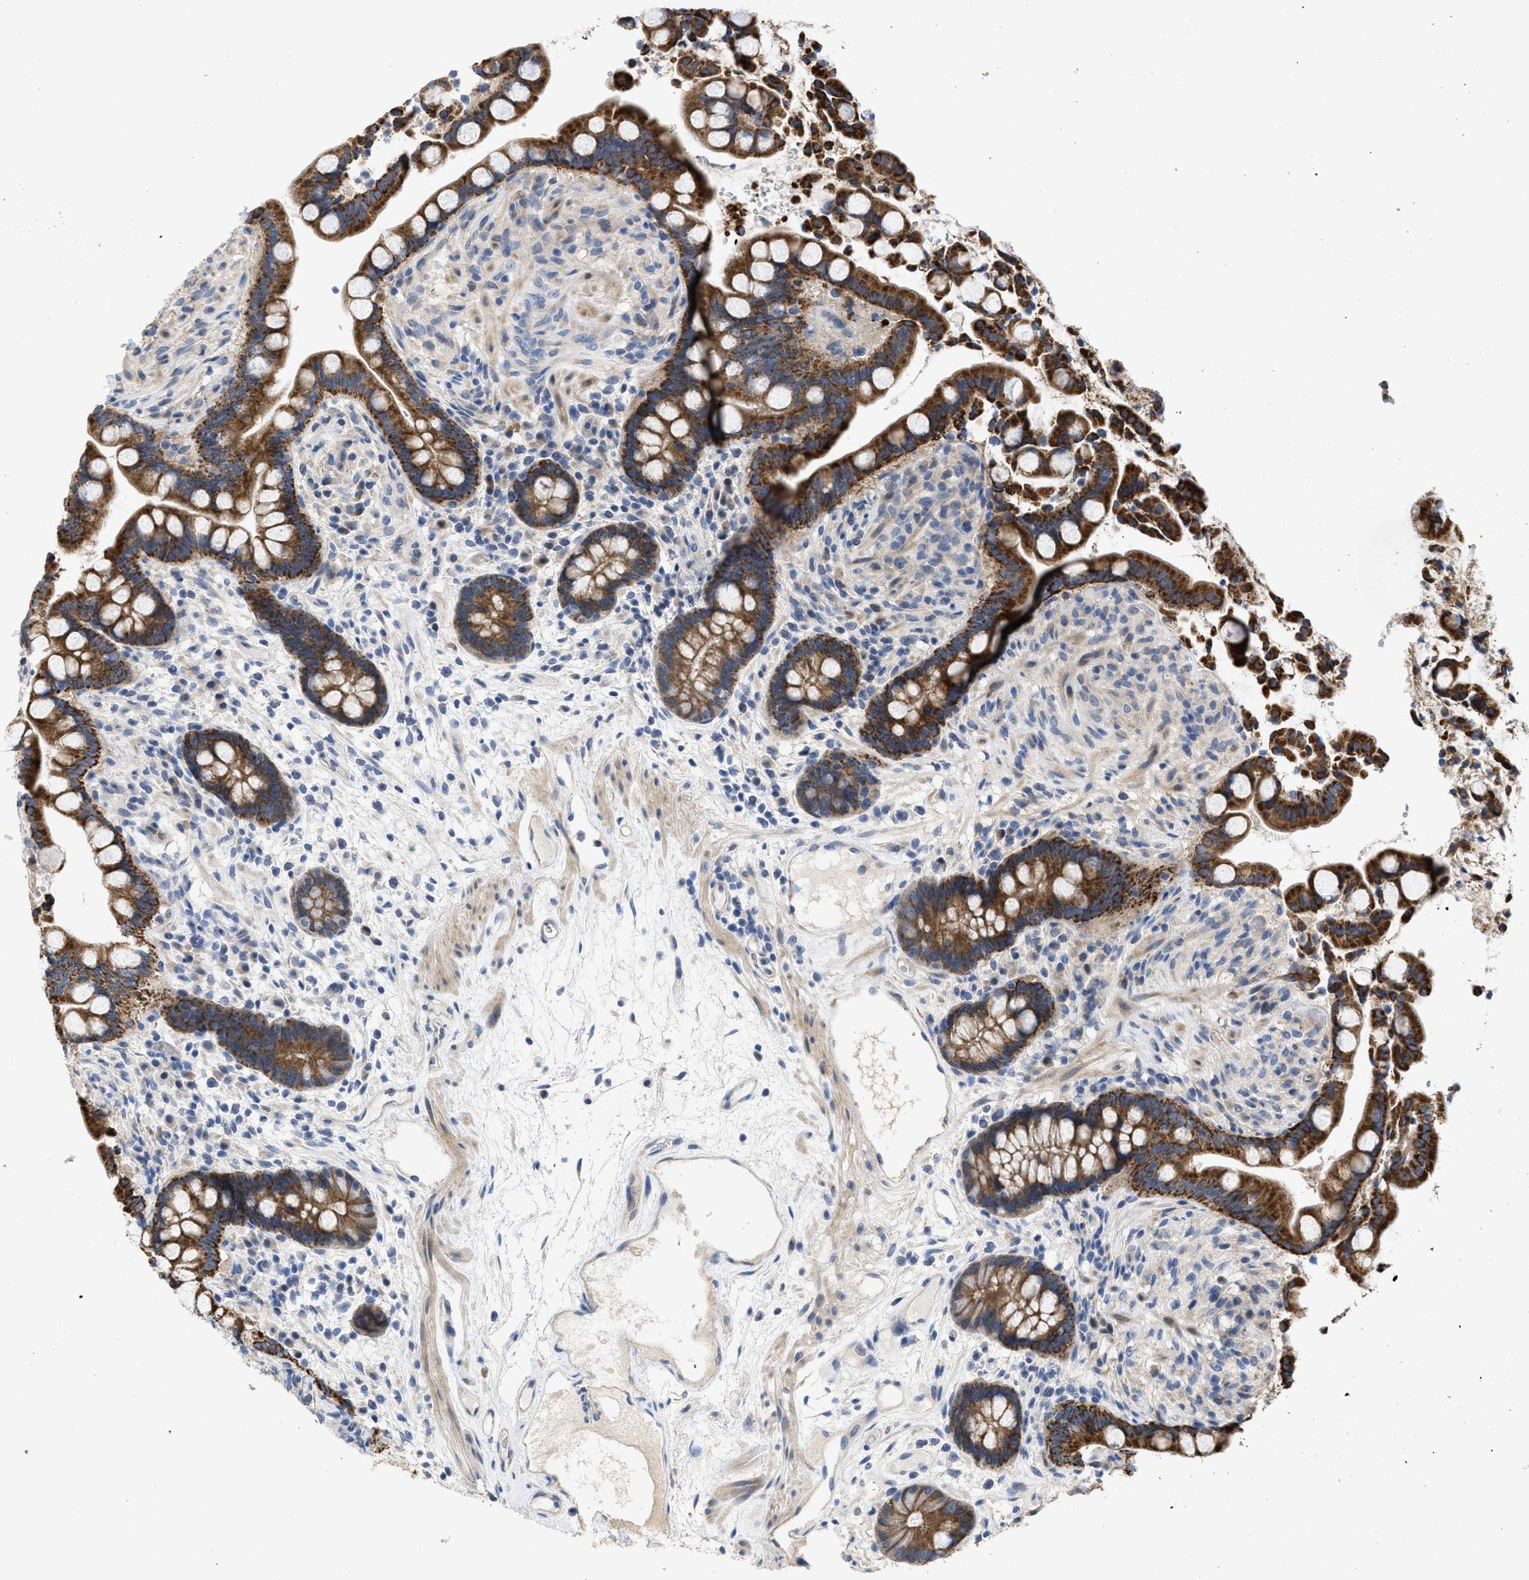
{"staining": {"intensity": "weak", "quantity": "25%-75%", "location": "cytoplasmic/membranous"}, "tissue": "colon", "cell_type": "Endothelial cells", "image_type": "normal", "snomed": [{"axis": "morphology", "description": "Normal tissue, NOS"}, {"axis": "topography", "description": "Colon"}], "caption": "About 25%-75% of endothelial cells in unremarkable colon demonstrate weak cytoplasmic/membranous protein positivity as visualized by brown immunohistochemical staining.", "gene": "CDPF1", "patient": {"sex": "male", "age": 73}}